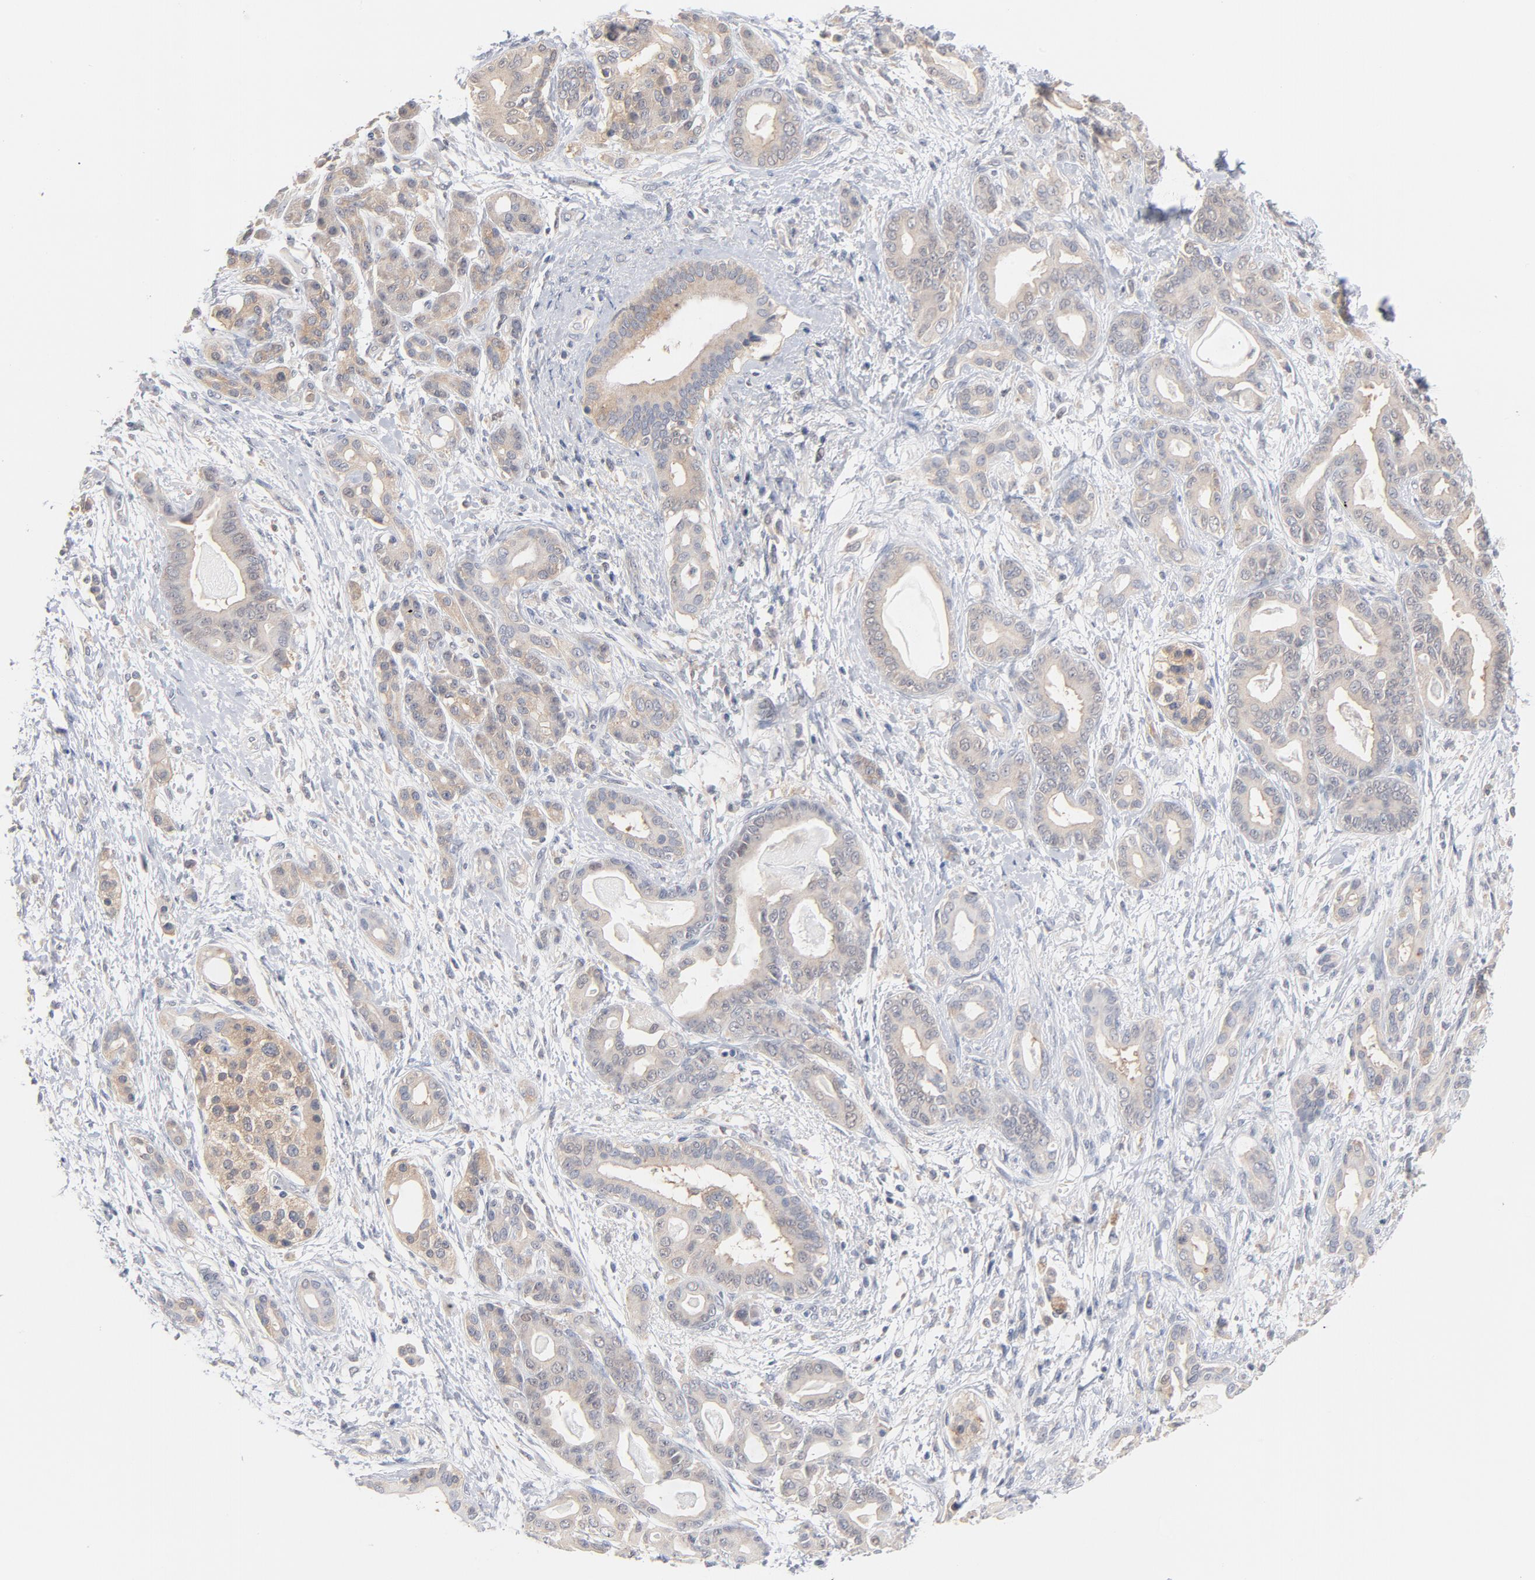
{"staining": {"intensity": "negative", "quantity": "none", "location": "none"}, "tissue": "pancreatic cancer", "cell_type": "Tumor cells", "image_type": "cancer", "snomed": [{"axis": "morphology", "description": "Adenocarcinoma, NOS"}, {"axis": "topography", "description": "Pancreas"}], "caption": "This is an immunohistochemistry photomicrograph of human pancreatic cancer (adenocarcinoma). There is no expression in tumor cells.", "gene": "UBL4A", "patient": {"sex": "male", "age": 63}}